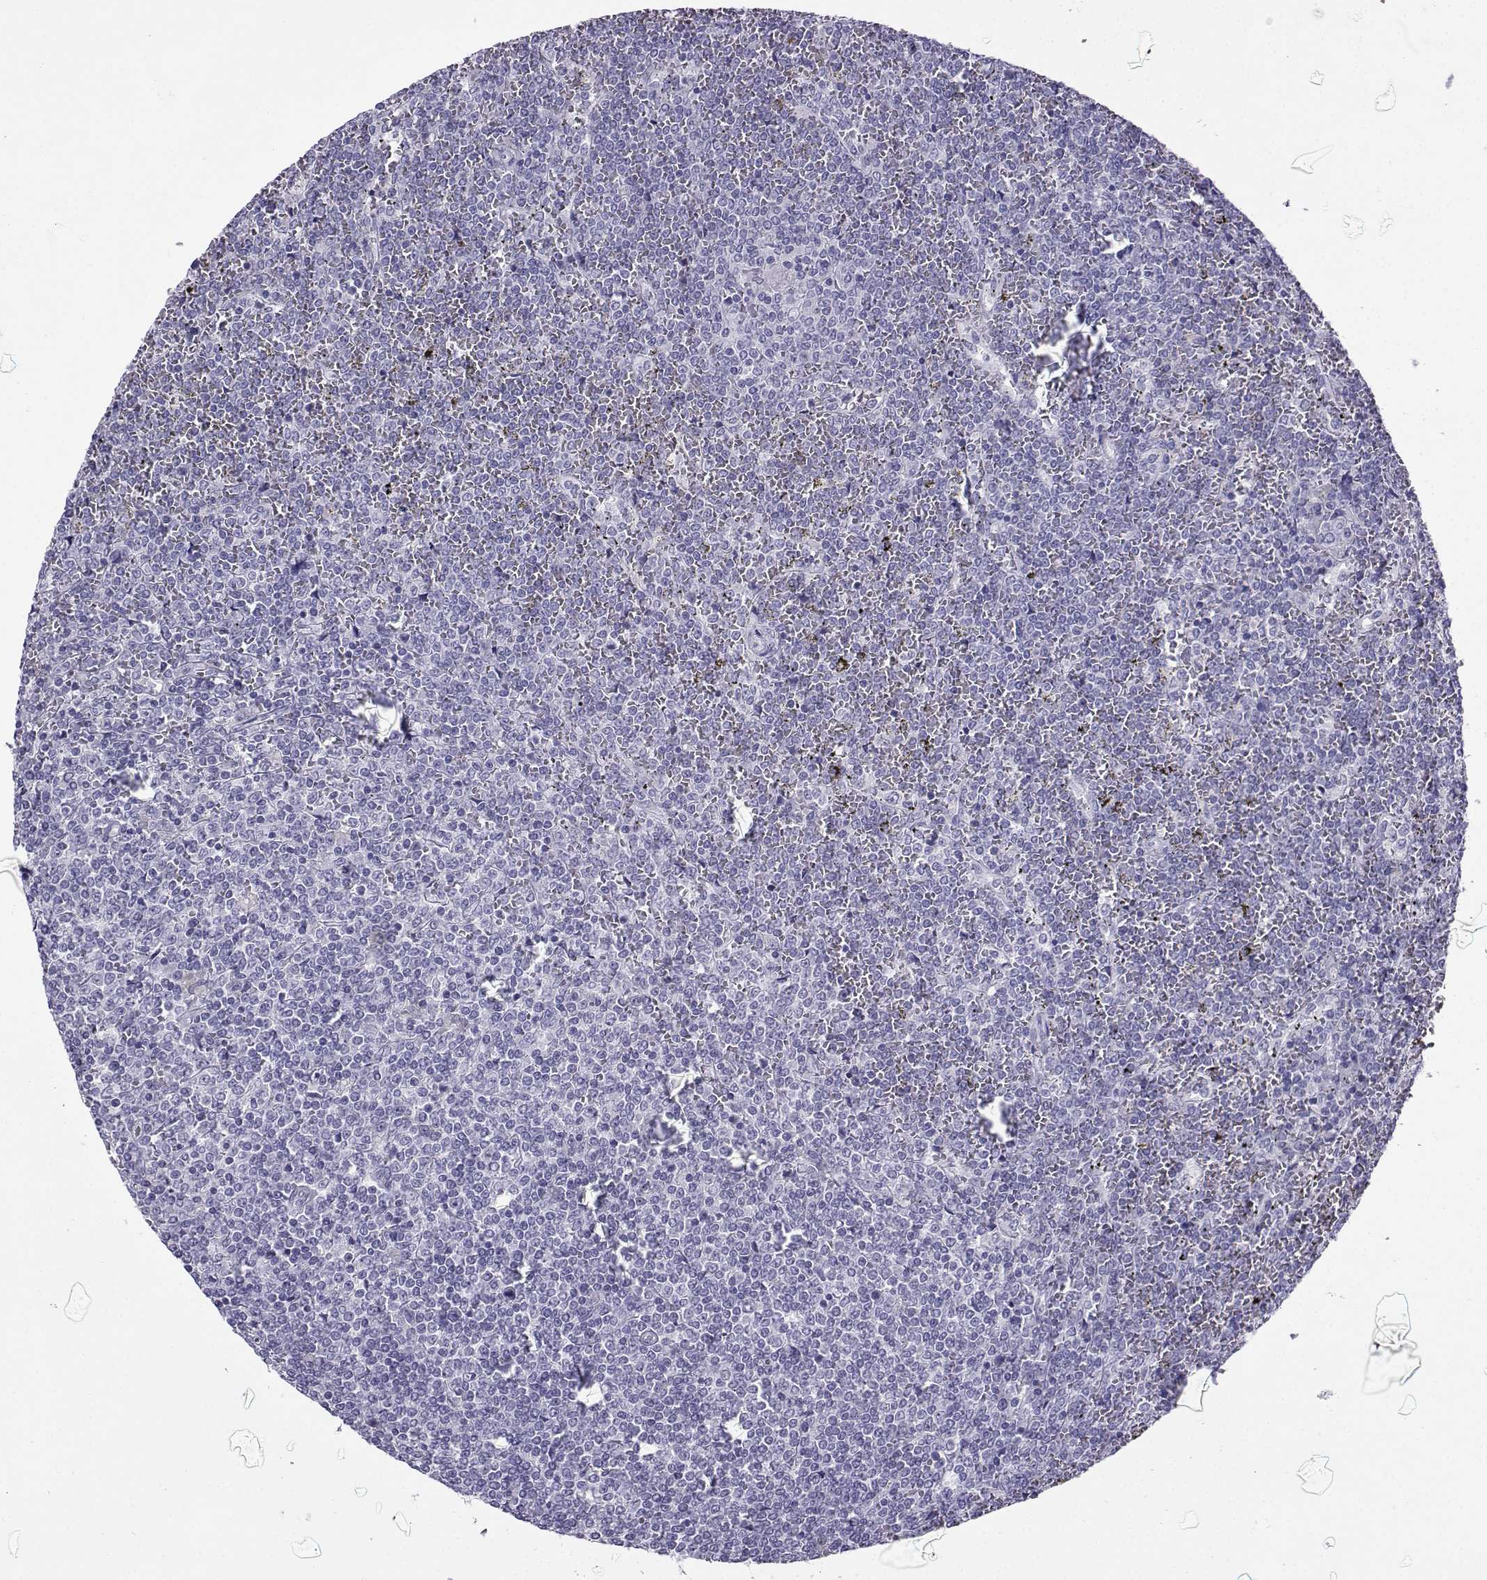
{"staining": {"intensity": "negative", "quantity": "none", "location": "none"}, "tissue": "lymphoma", "cell_type": "Tumor cells", "image_type": "cancer", "snomed": [{"axis": "morphology", "description": "Malignant lymphoma, non-Hodgkin's type, Low grade"}, {"axis": "topography", "description": "Spleen"}], "caption": "Tumor cells show no significant protein expression in lymphoma.", "gene": "ARMC2", "patient": {"sex": "female", "age": 19}}